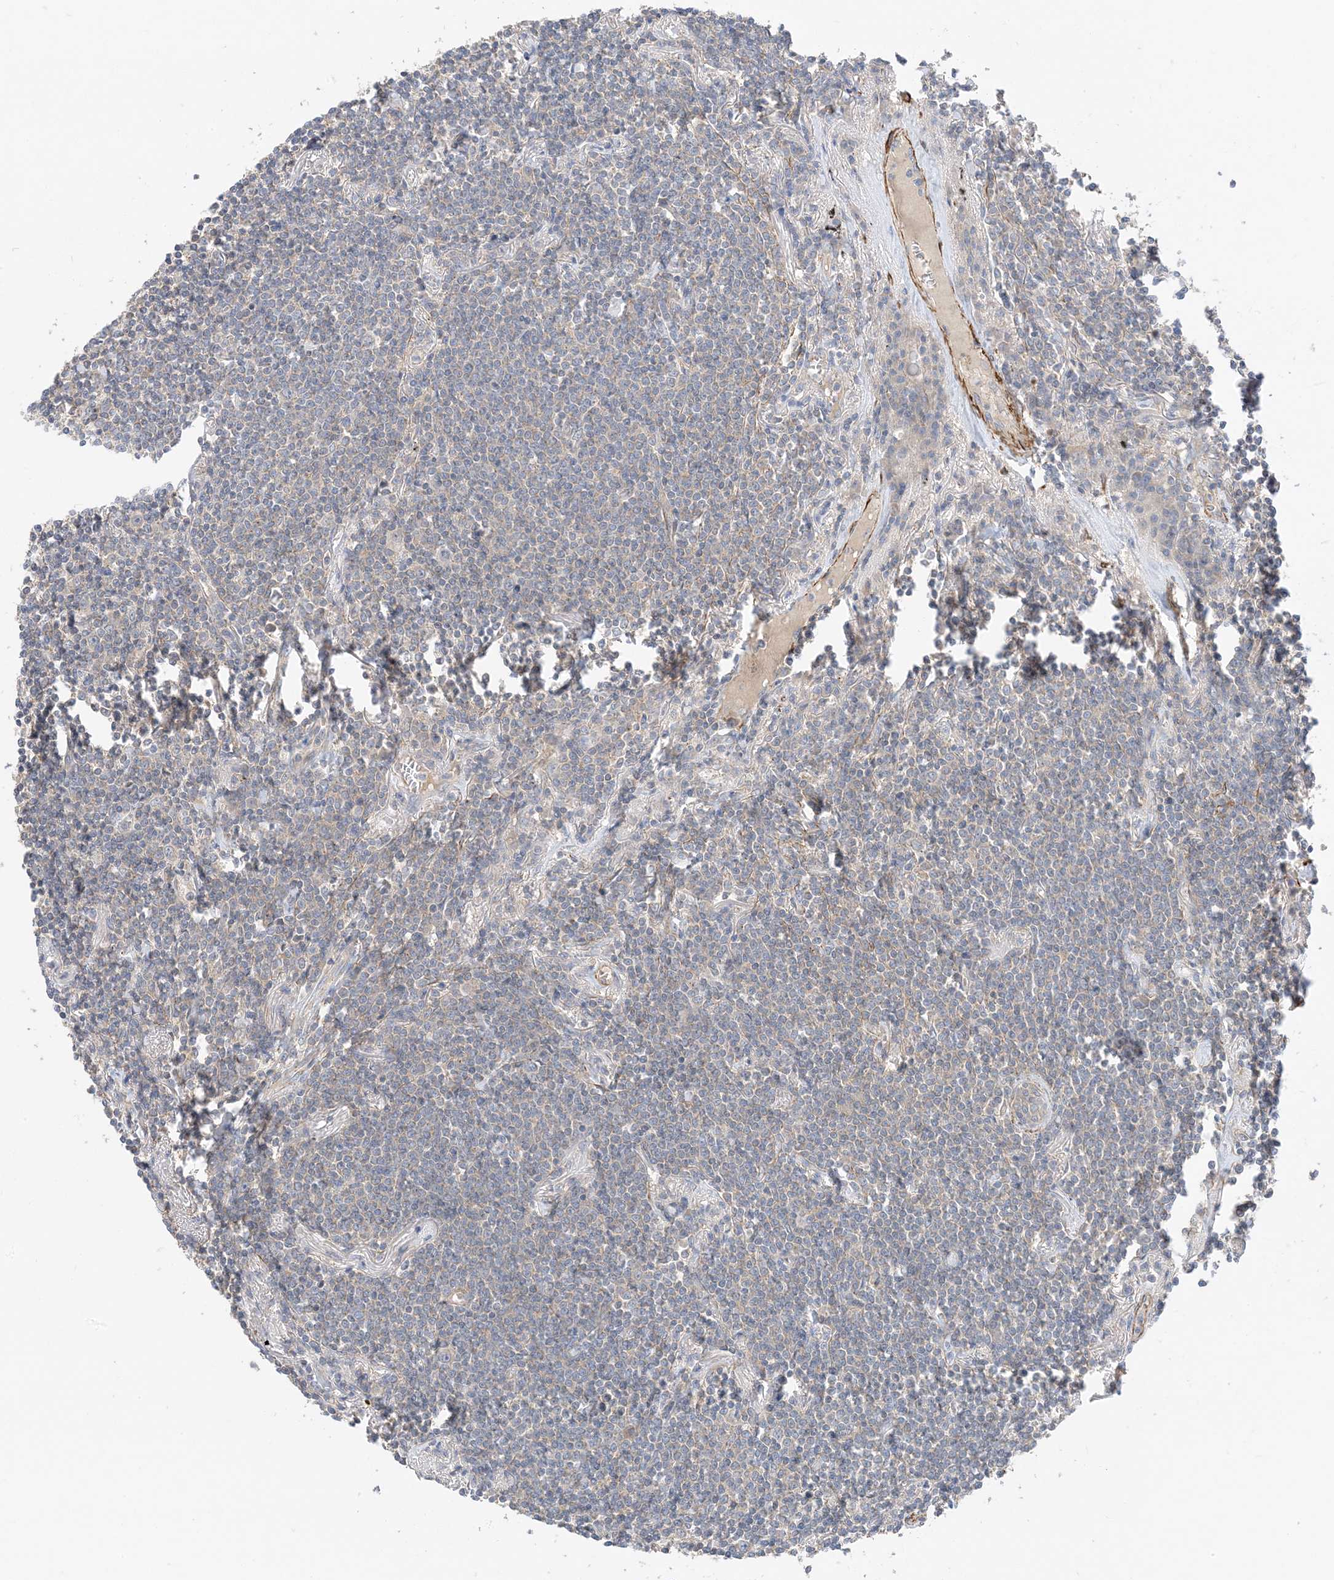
{"staining": {"intensity": "weak", "quantity": "25%-75%", "location": "cytoplasmic/membranous"}, "tissue": "lymphoma", "cell_type": "Tumor cells", "image_type": "cancer", "snomed": [{"axis": "morphology", "description": "Malignant lymphoma, non-Hodgkin's type, Low grade"}, {"axis": "topography", "description": "Lung"}], "caption": "Immunohistochemistry (DAB) staining of malignant lymphoma, non-Hodgkin's type (low-grade) exhibits weak cytoplasmic/membranous protein positivity in approximately 25%-75% of tumor cells.", "gene": "KIFBP", "patient": {"sex": "female", "age": 71}}